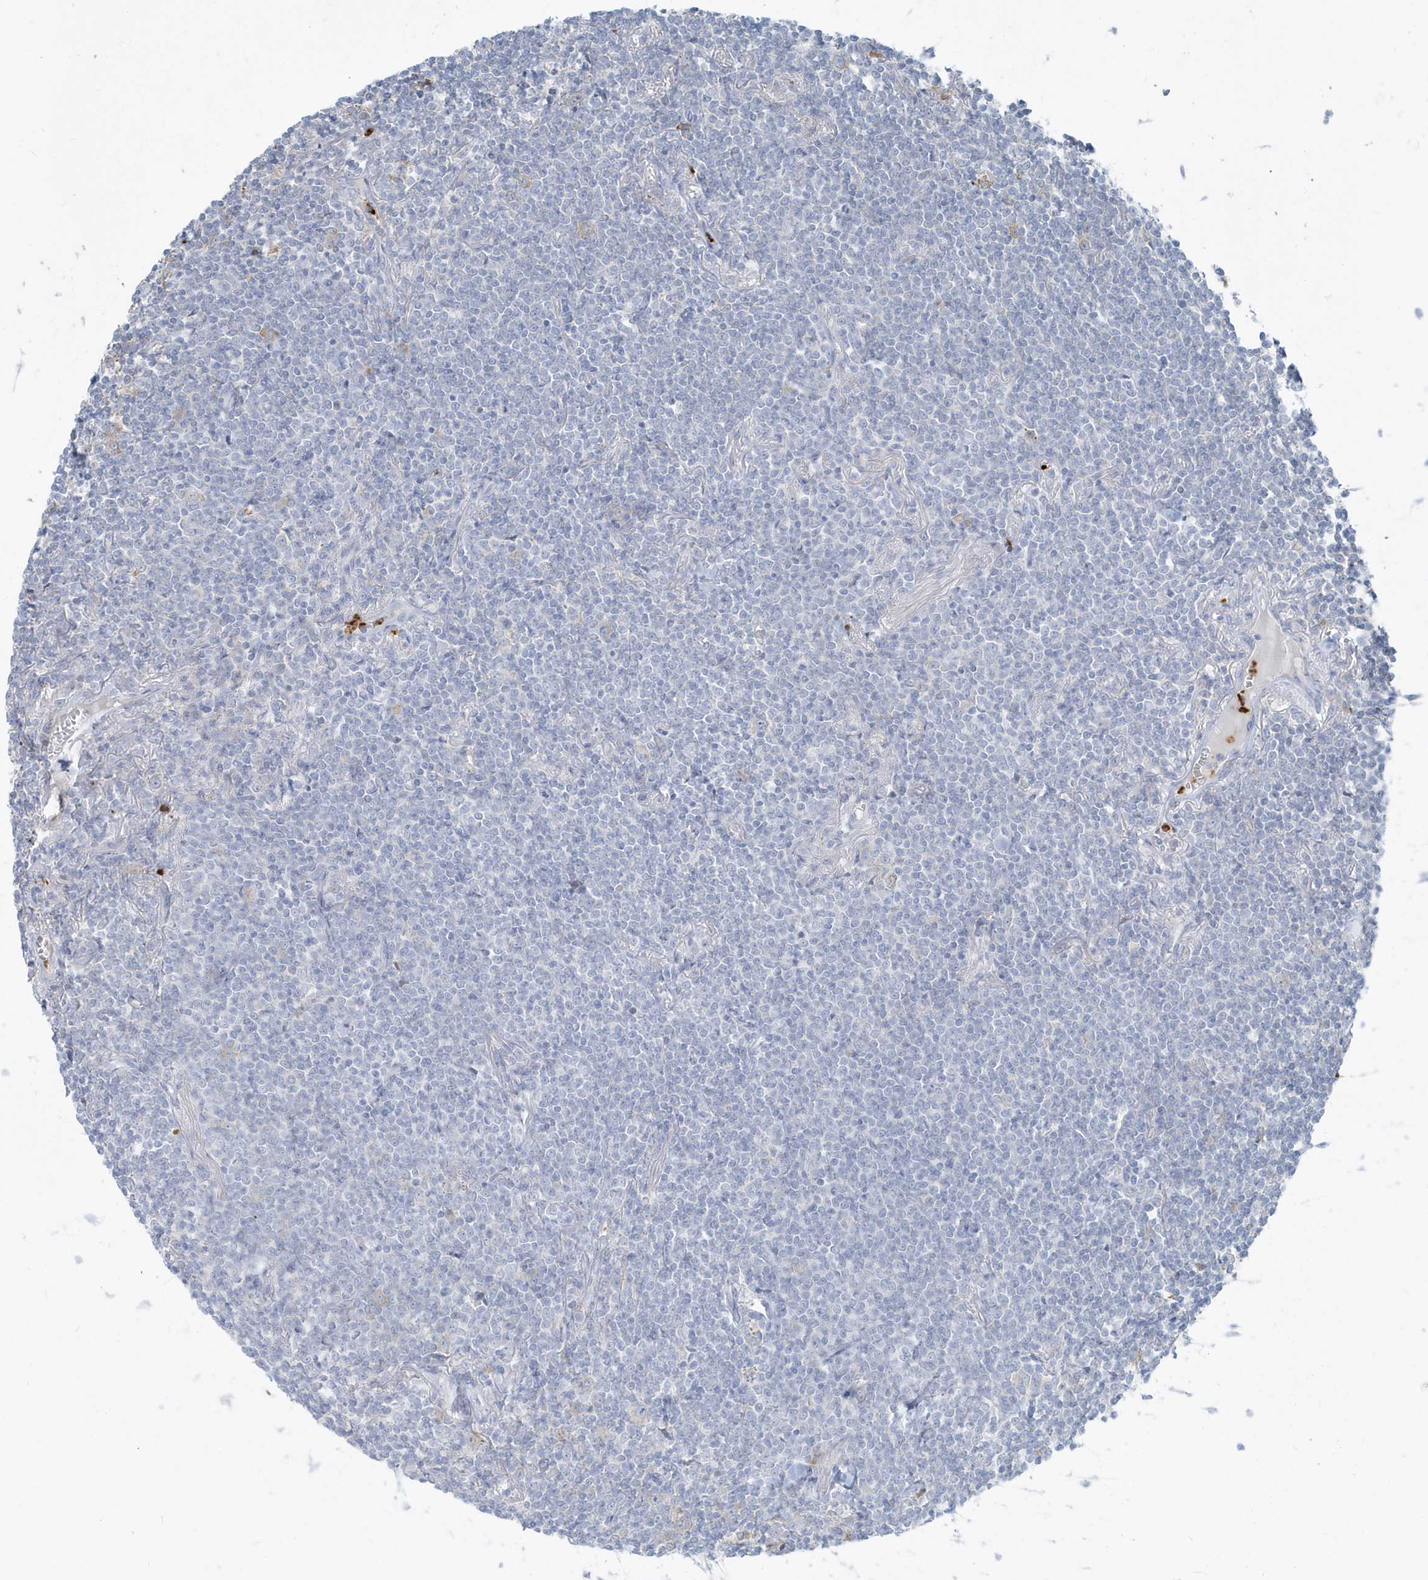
{"staining": {"intensity": "negative", "quantity": "none", "location": "none"}, "tissue": "lymphoma", "cell_type": "Tumor cells", "image_type": "cancer", "snomed": [{"axis": "morphology", "description": "Malignant lymphoma, non-Hodgkin's type, Low grade"}, {"axis": "topography", "description": "Lung"}], "caption": "An IHC image of malignant lymphoma, non-Hodgkin's type (low-grade) is shown. There is no staining in tumor cells of malignant lymphoma, non-Hodgkin's type (low-grade).", "gene": "CCNJ", "patient": {"sex": "female", "age": 71}}